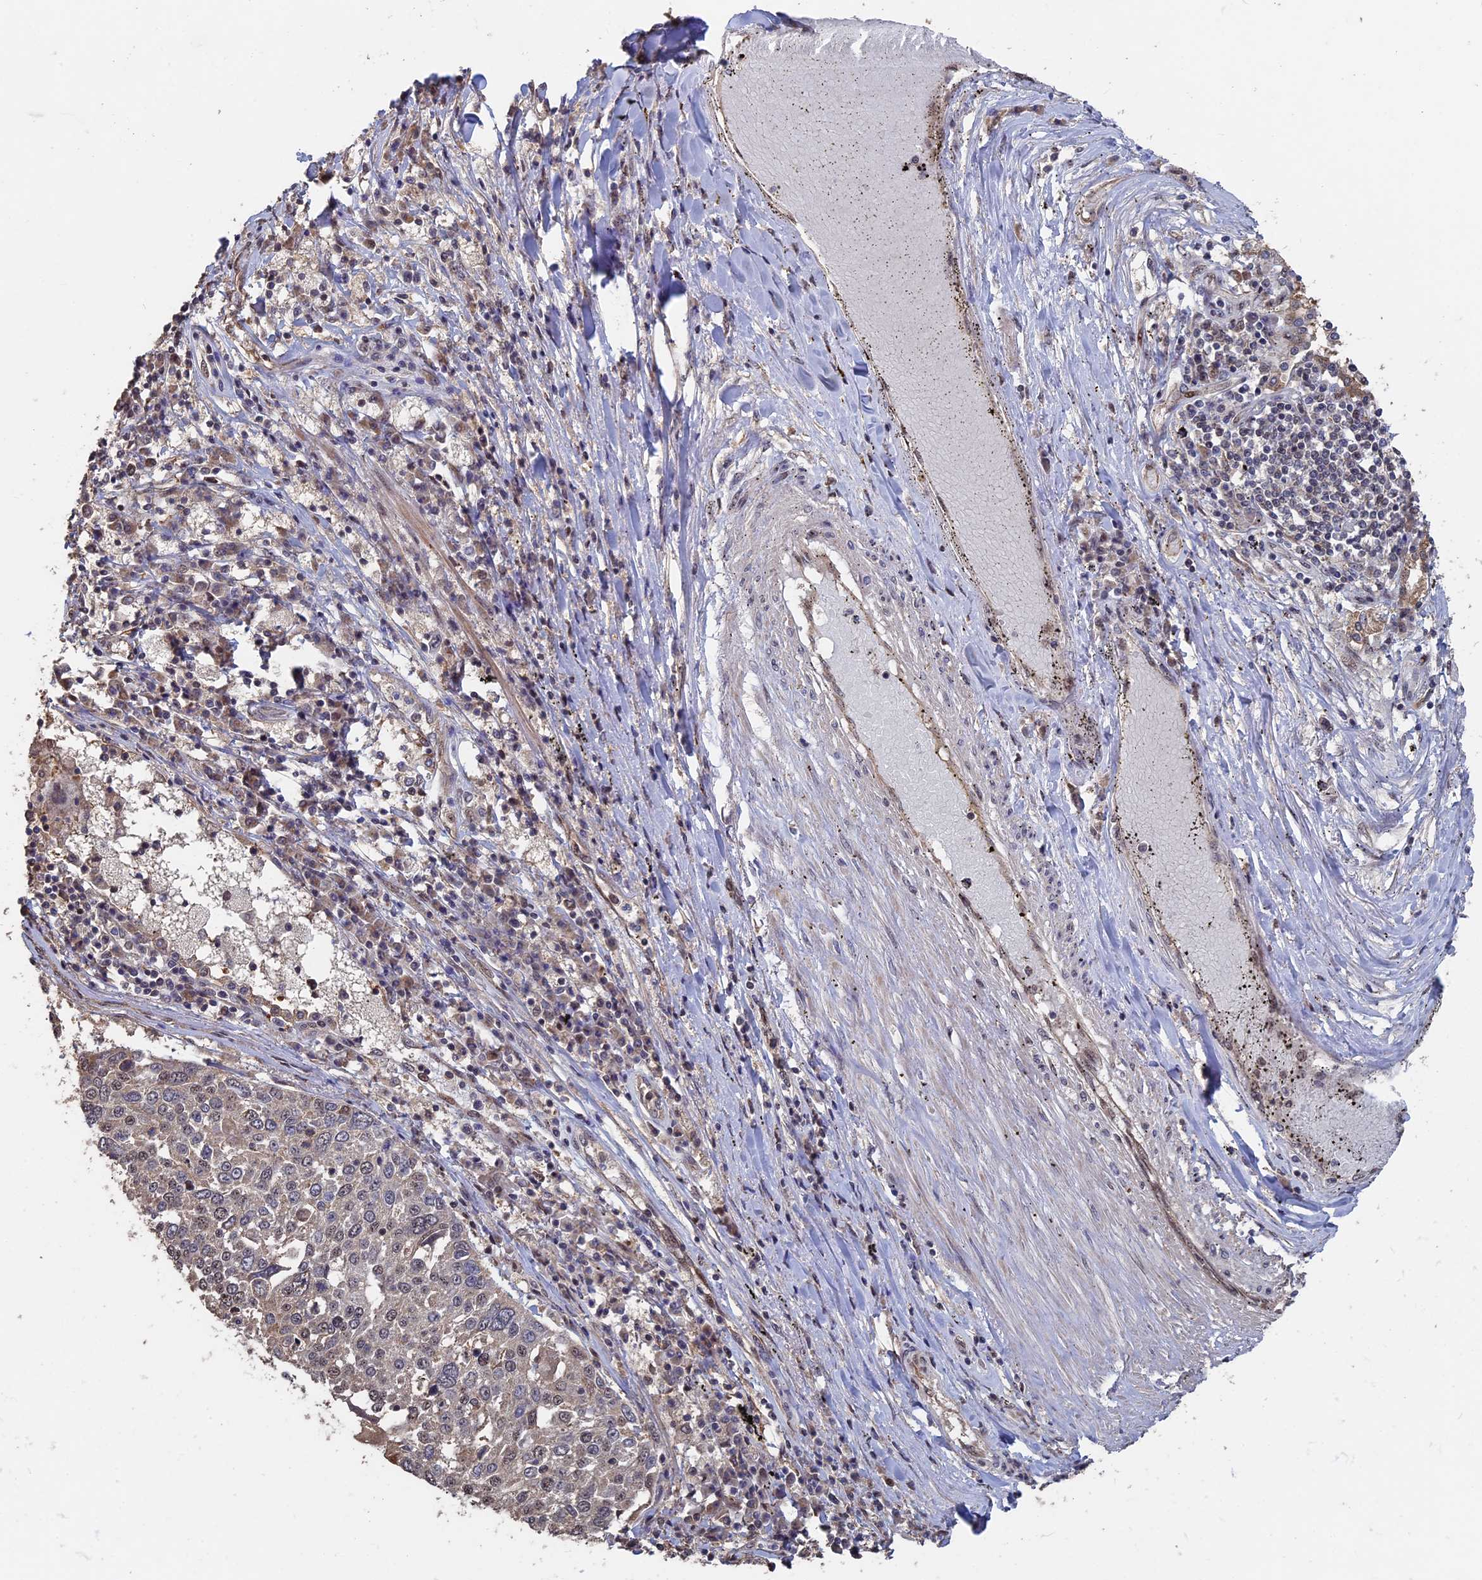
{"staining": {"intensity": "weak", "quantity": "<25%", "location": "cytoplasmic/membranous,nuclear"}, "tissue": "lung cancer", "cell_type": "Tumor cells", "image_type": "cancer", "snomed": [{"axis": "morphology", "description": "Squamous cell carcinoma, NOS"}, {"axis": "topography", "description": "Lung"}], "caption": "The image reveals no significant expression in tumor cells of lung cancer (squamous cell carcinoma).", "gene": "KIAA1328", "patient": {"sex": "male", "age": 65}}